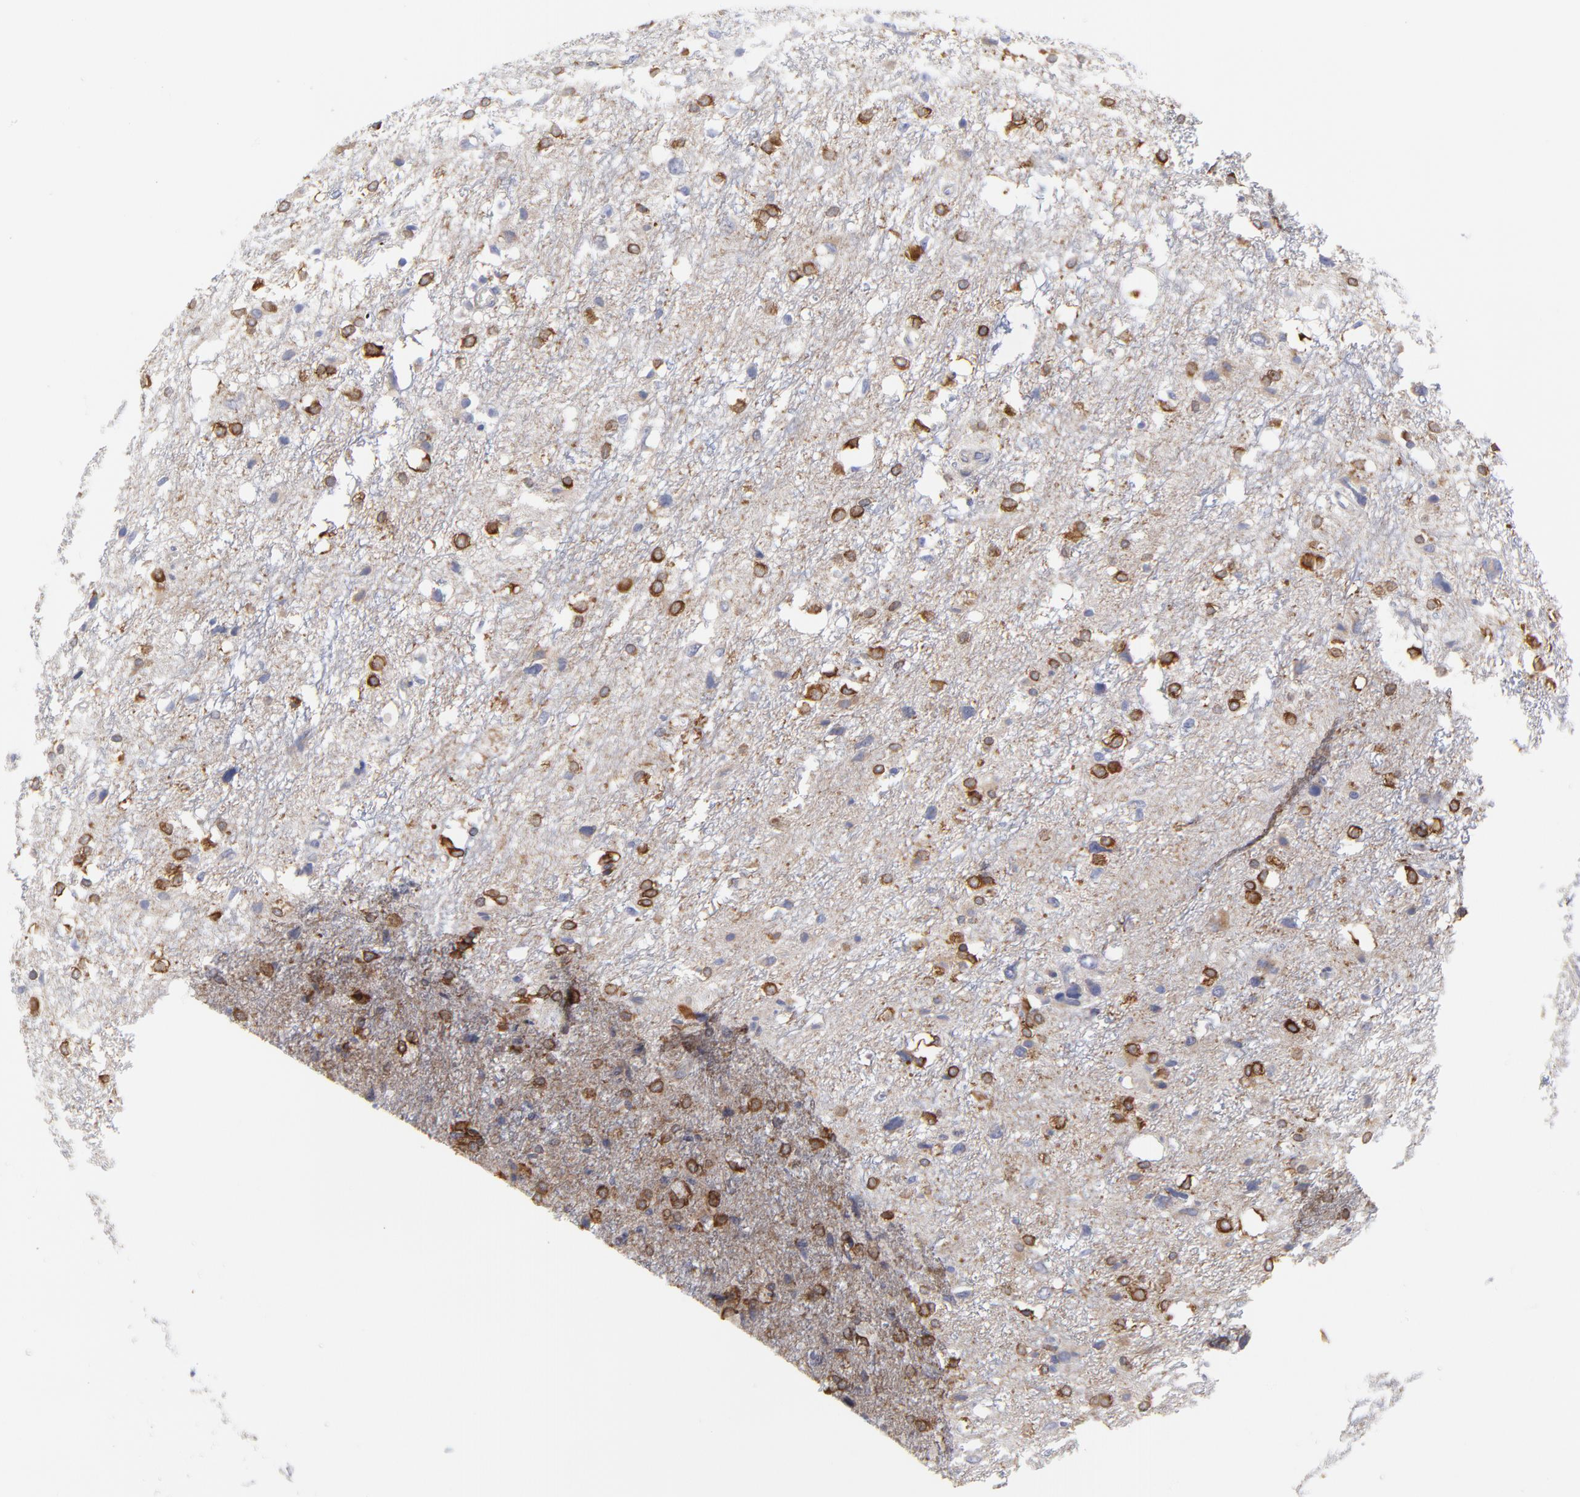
{"staining": {"intensity": "strong", "quantity": "25%-75%", "location": "cytoplasmic/membranous"}, "tissue": "glioma", "cell_type": "Tumor cells", "image_type": "cancer", "snomed": [{"axis": "morphology", "description": "Glioma, malignant, High grade"}, {"axis": "topography", "description": "Brain"}], "caption": "High-grade glioma (malignant) stained with a brown dye reveals strong cytoplasmic/membranous positive staining in approximately 25%-75% of tumor cells.", "gene": "MOSPD2", "patient": {"sex": "female", "age": 59}}